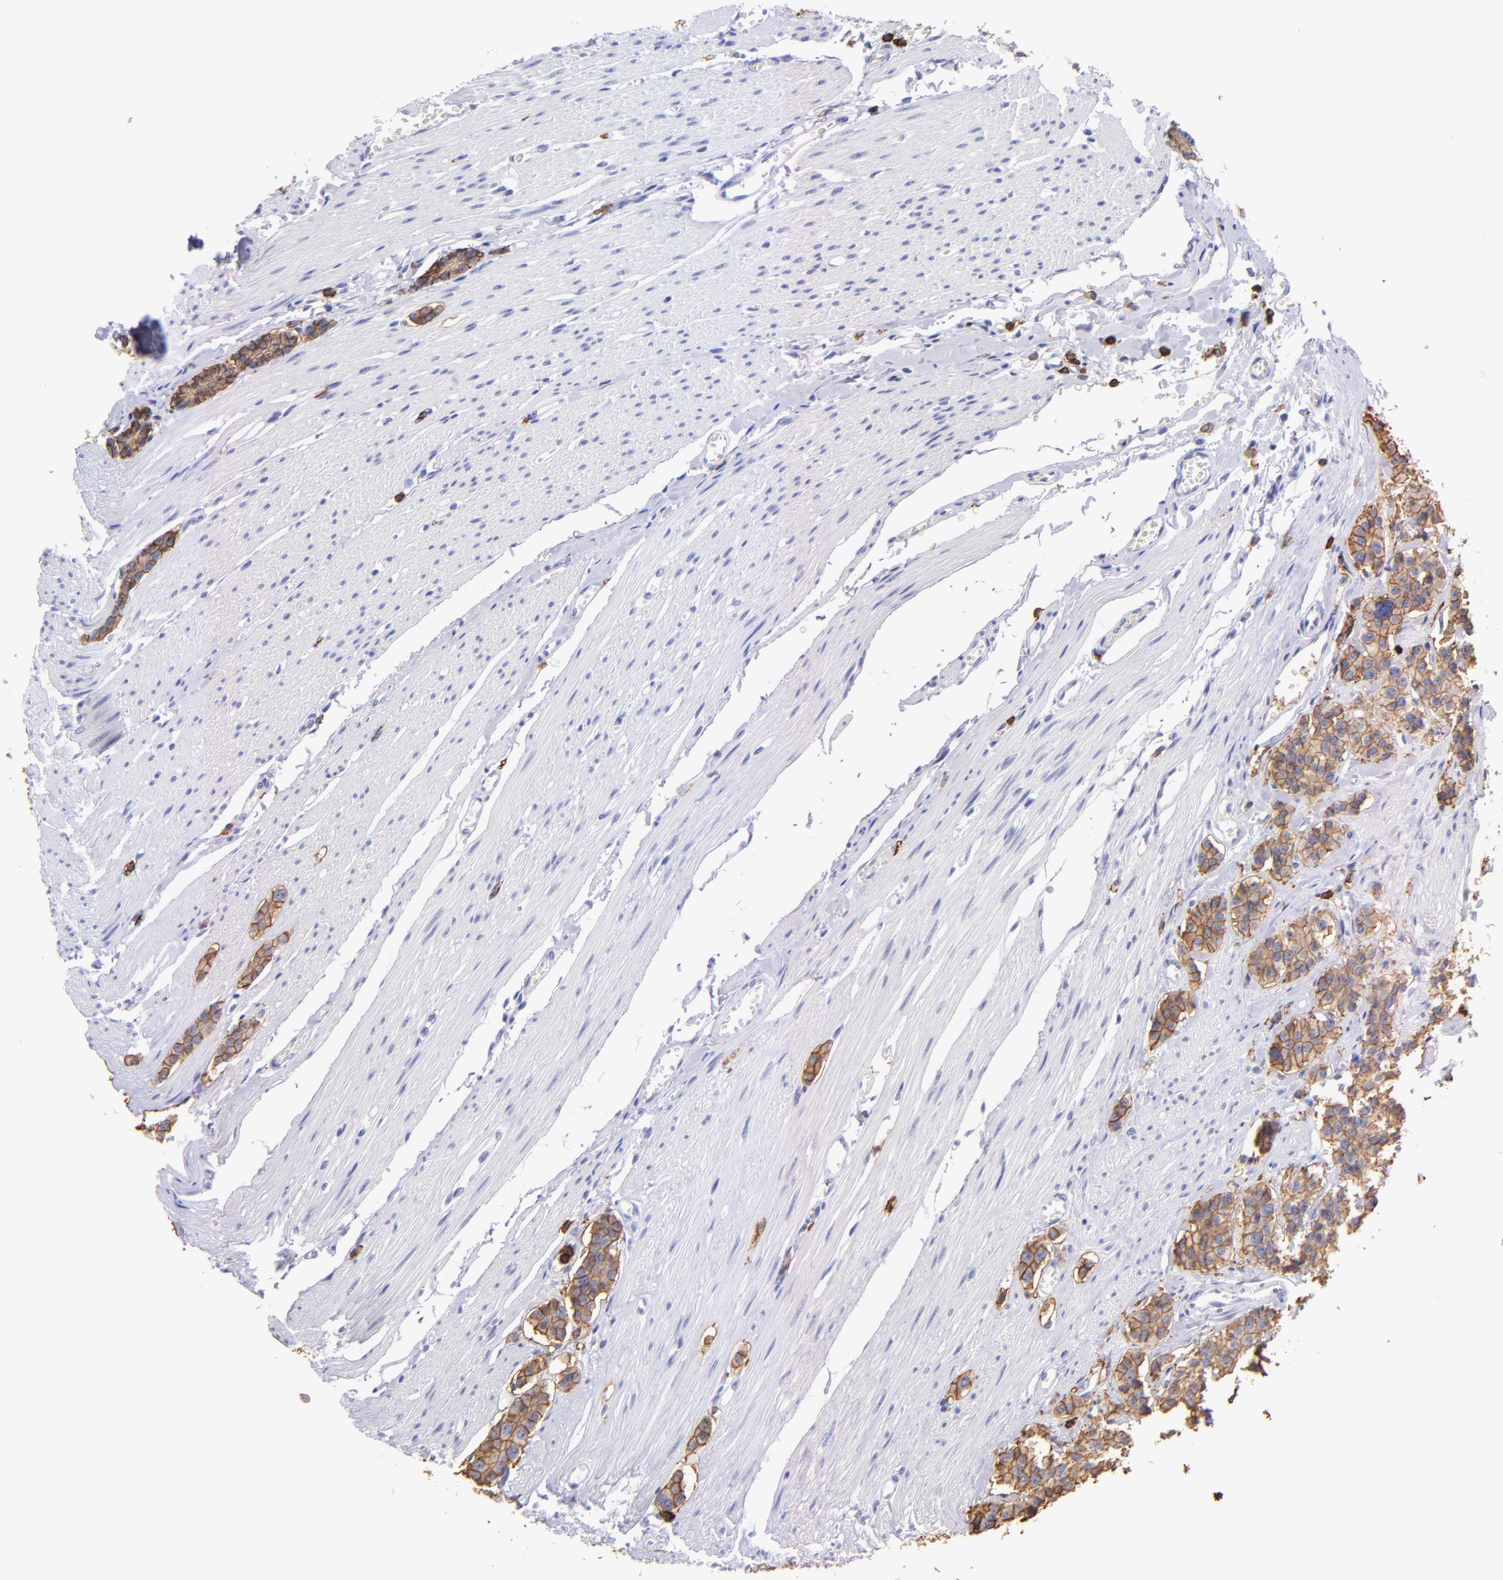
{"staining": {"intensity": "moderate", "quantity": ">75%", "location": "cytoplasmic/membranous"}, "tissue": "carcinoid", "cell_type": "Tumor cells", "image_type": "cancer", "snomed": [{"axis": "morphology", "description": "Carcinoid, malignant, NOS"}, {"axis": "topography", "description": "Small intestine"}], "caption": "Carcinoid stained with immunohistochemistry reveals moderate cytoplasmic/membranous positivity in approximately >75% of tumor cells.", "gene": "SPN", "patient": {"sex": "male", "age": 60}}